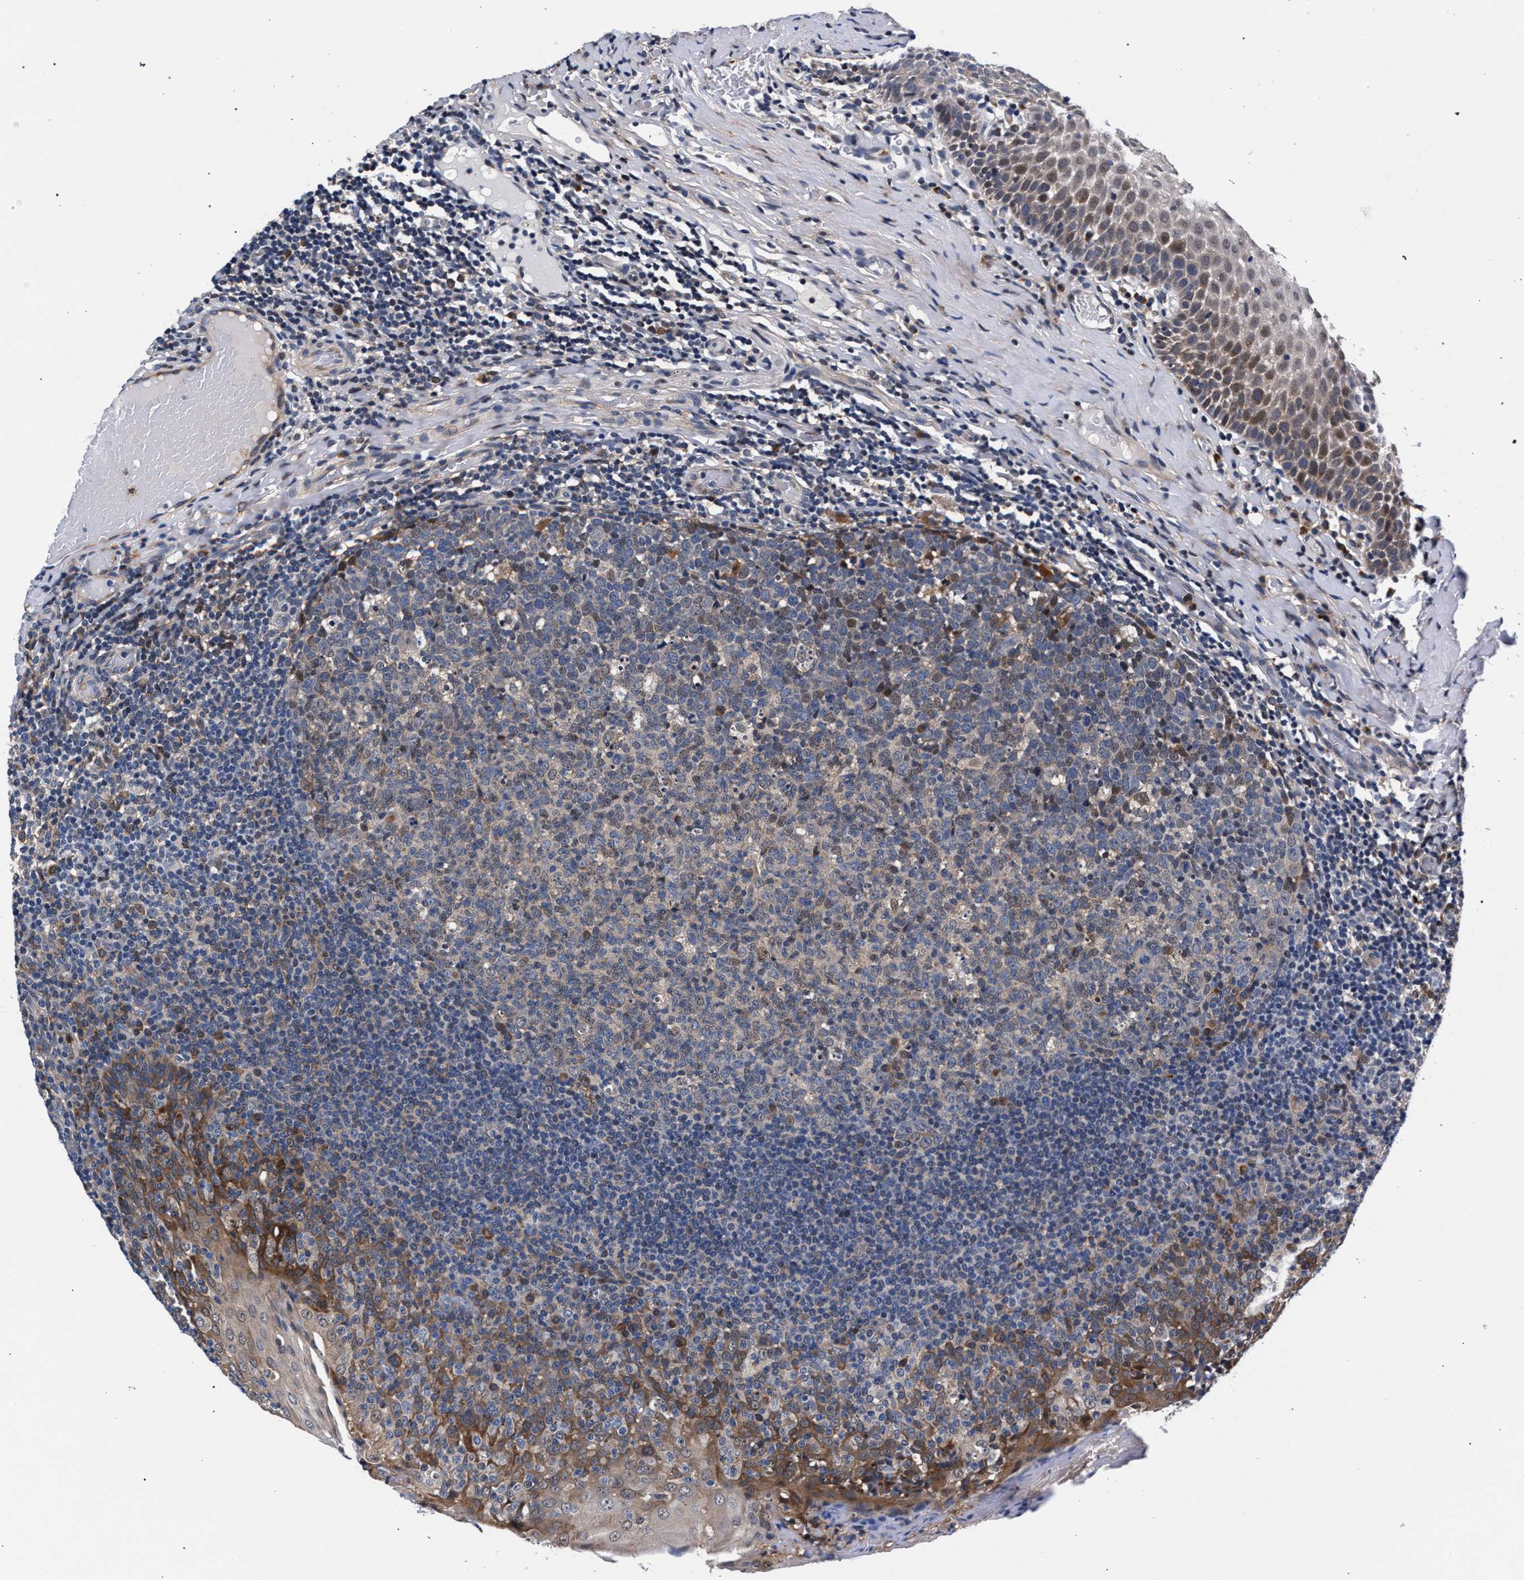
{"staining": {"intensity": "weak", "quantity": "<25%", "location": "cytoplasmic/membranous"}, "tissue": "tonsil", "cell_type": "Germinal center cells", "image_type": "normal", "snomed": [{"axis": "morphology", "description": "Normal tissue, NOS"}, {"axis": "topography", "description": "Tonsil"}], "caption": "This is a histopathology image of immunohistochemistry (IHC) staining of benign tonsil, which shows no positivity in germinal center cells.", "gene": "ZNF462", "patient": {"sex": "female", "age": 19}}